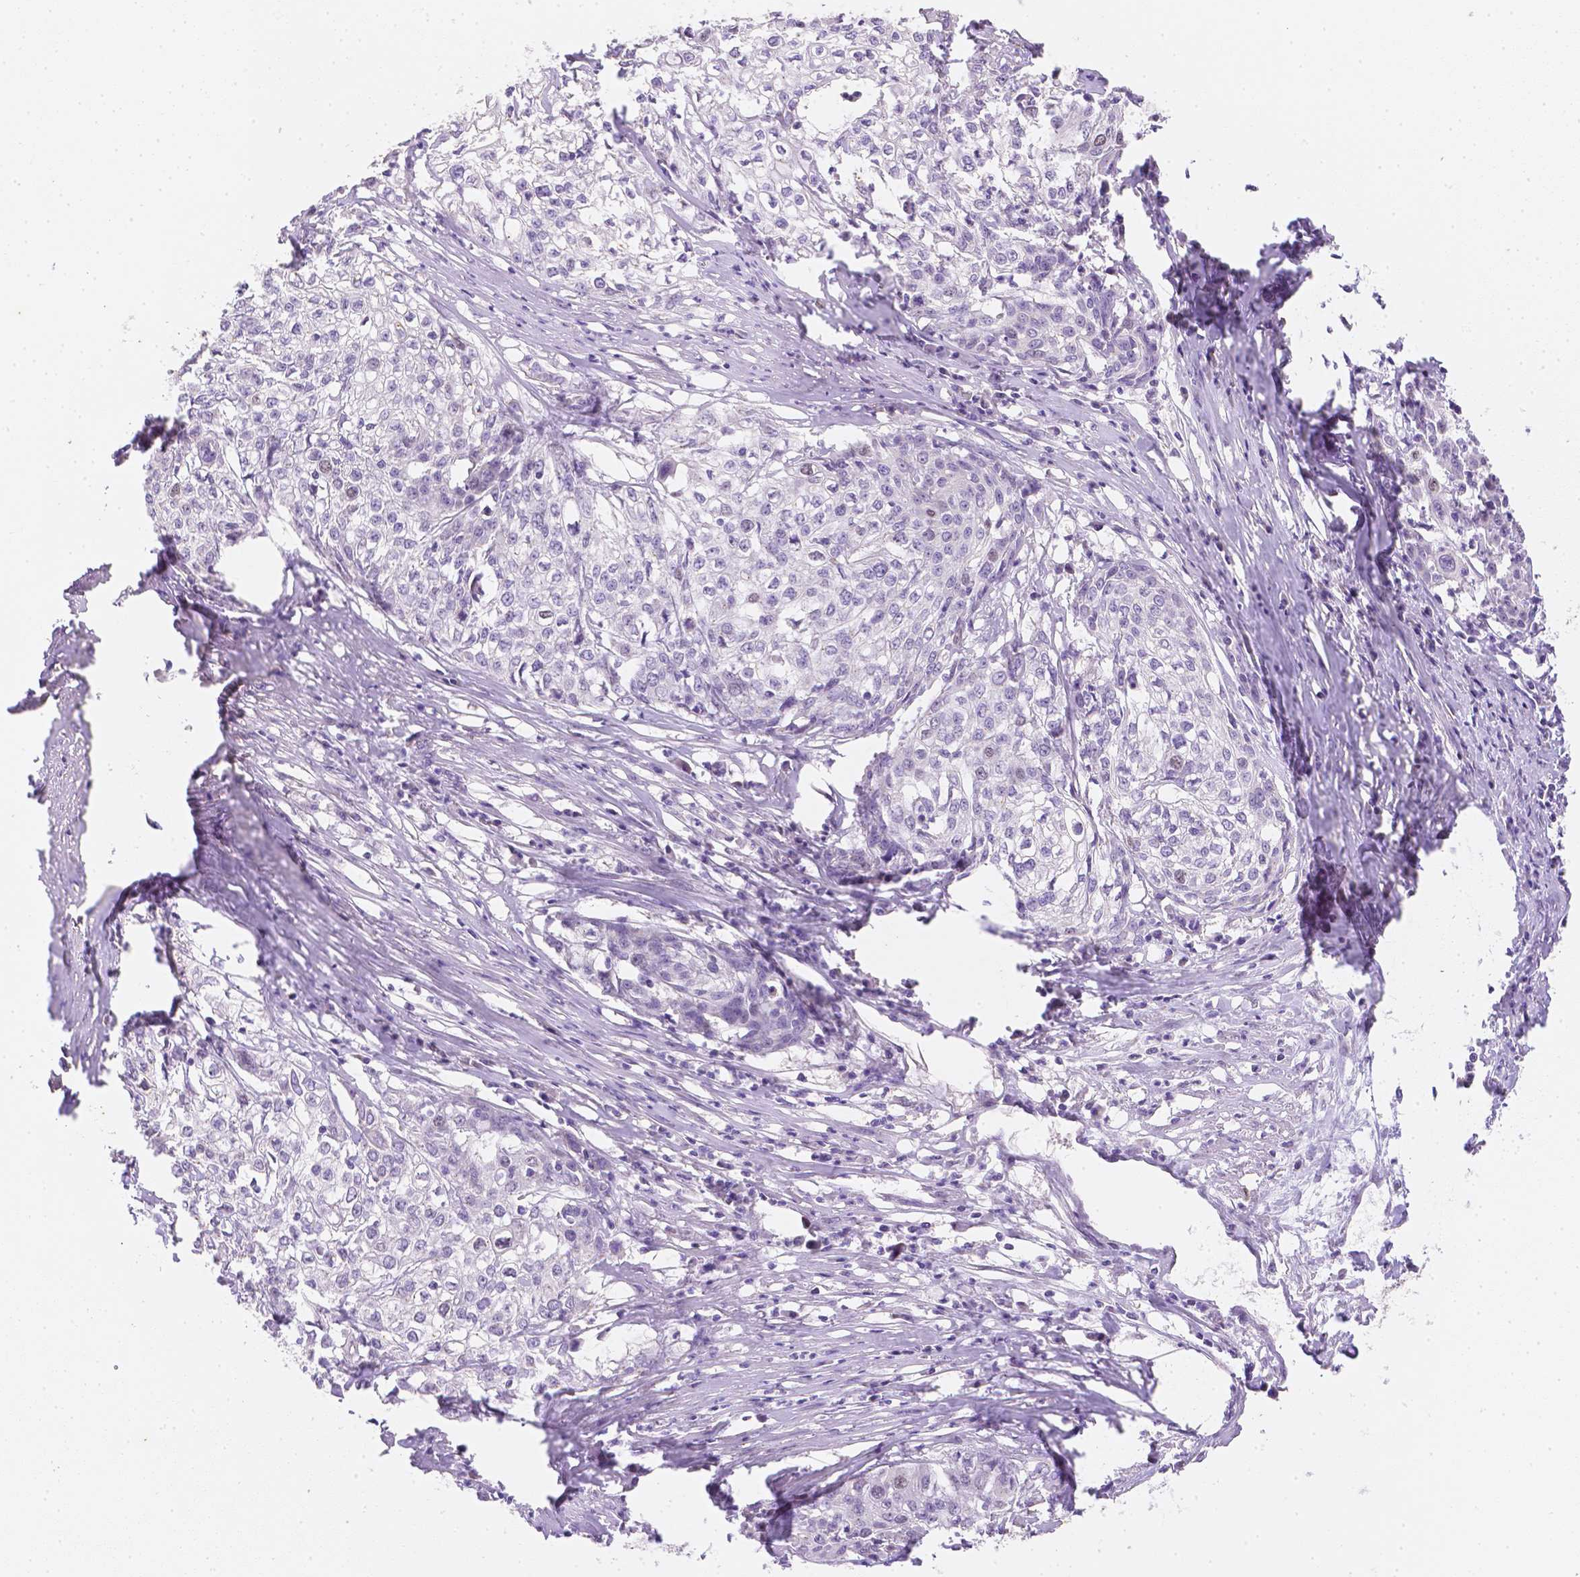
{"staining": {"intensity": "negative", "quantity": "none", "location": "none"}, "tissue": "cervical cancer", "cell_type": "Tumor cells", "image_type": "cancer", "snomed": [{"axis": "morphology", "description": "Squamous cell carcinoma, NOS"}, {"axis": "topography", "description": "Cervix"}], "caption": "Tumor cells show no significant expression in cervical cancer (squamous cell carcinoma).", "gene": "C10orf67", "patient": {"sex": "female", "age": 39}}